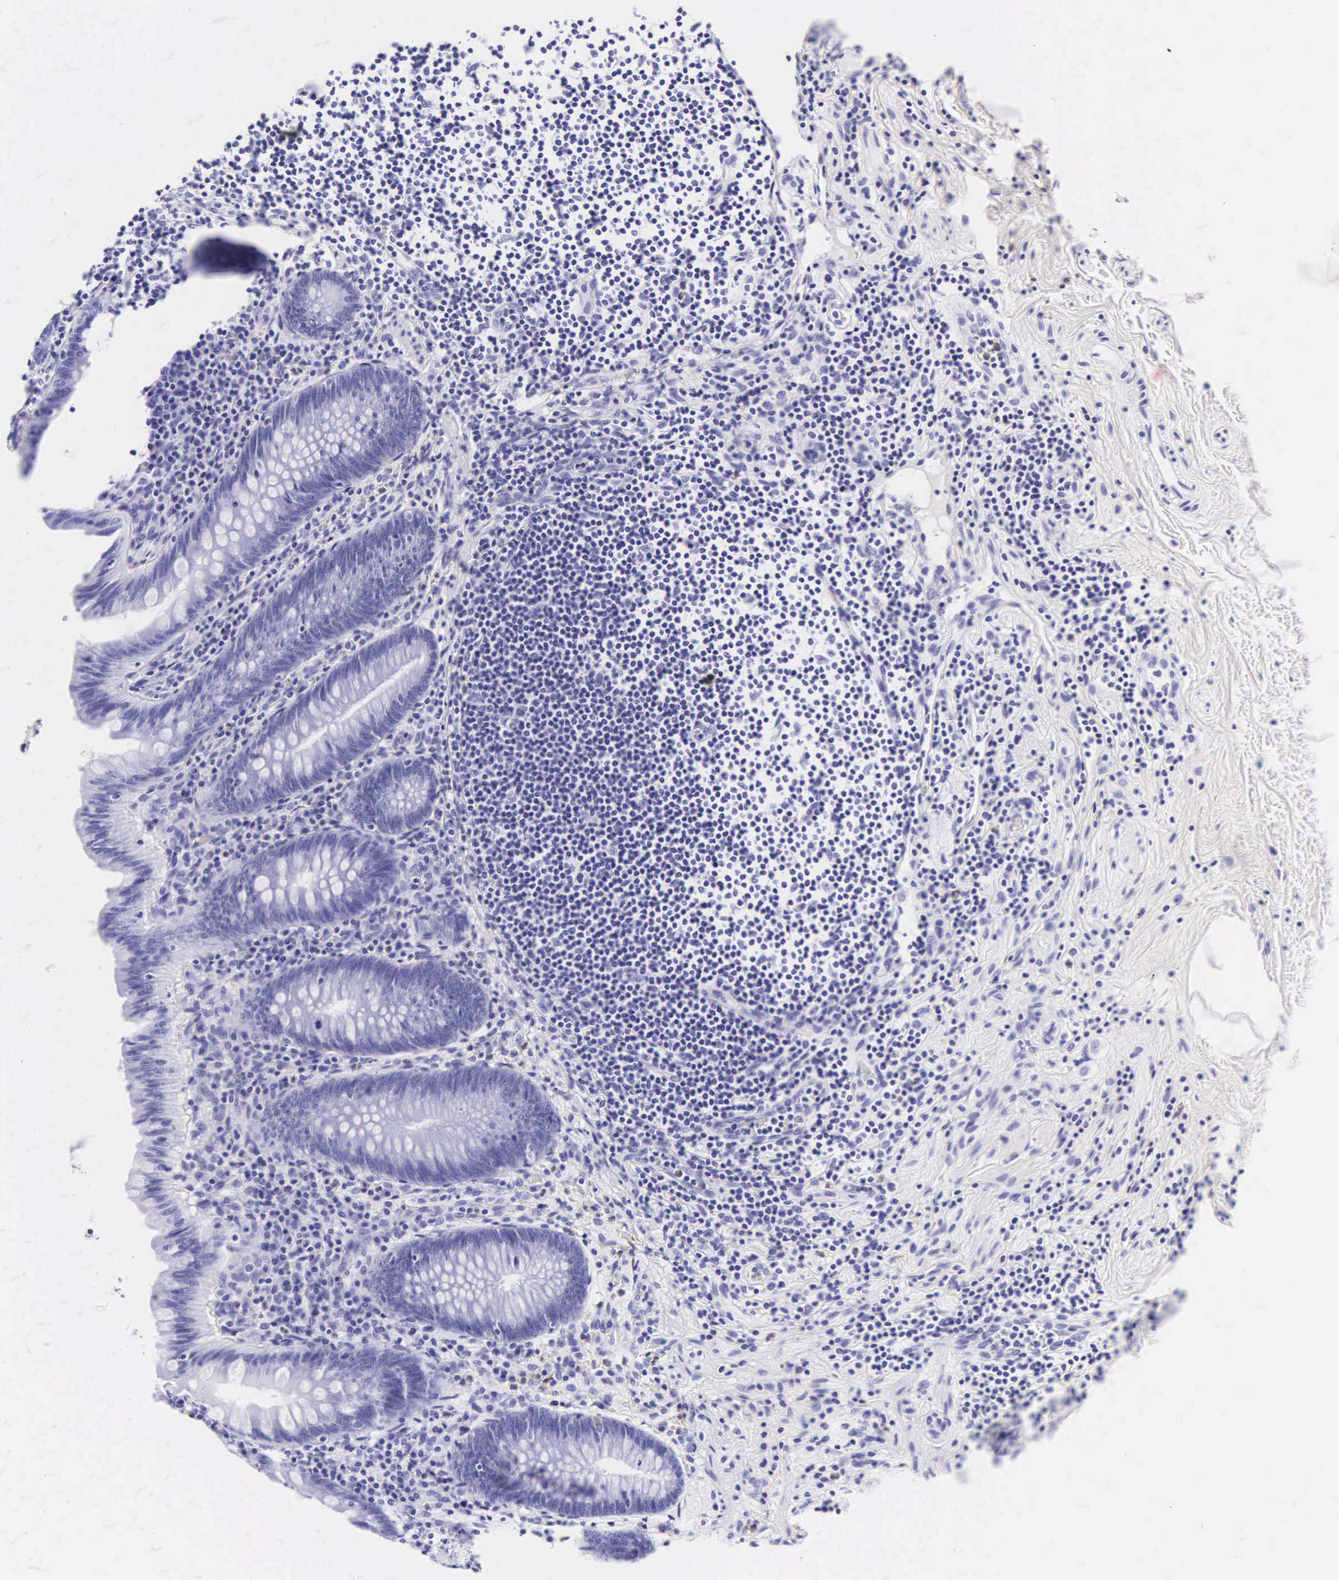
{"staining": {"intensity": "negative", "quantity": "none", "location": "none"}, "tissue": "appendix", "cell_type": "Glandular cells", "image_type": "normal", "snomed": [{"axis": "morphology", "description": "Normal tissue, NOS"}, {"axis": "topography", "description": "Appendix"}], "caption": "Glandular cells show no significant protein staining in unremarkable appendix. (DAB (3,3'-diaminobenzidine) immunohistochemistry, high magnification).", "gene": "CD1A", "patient": {"sex": "male", "age": 41}}